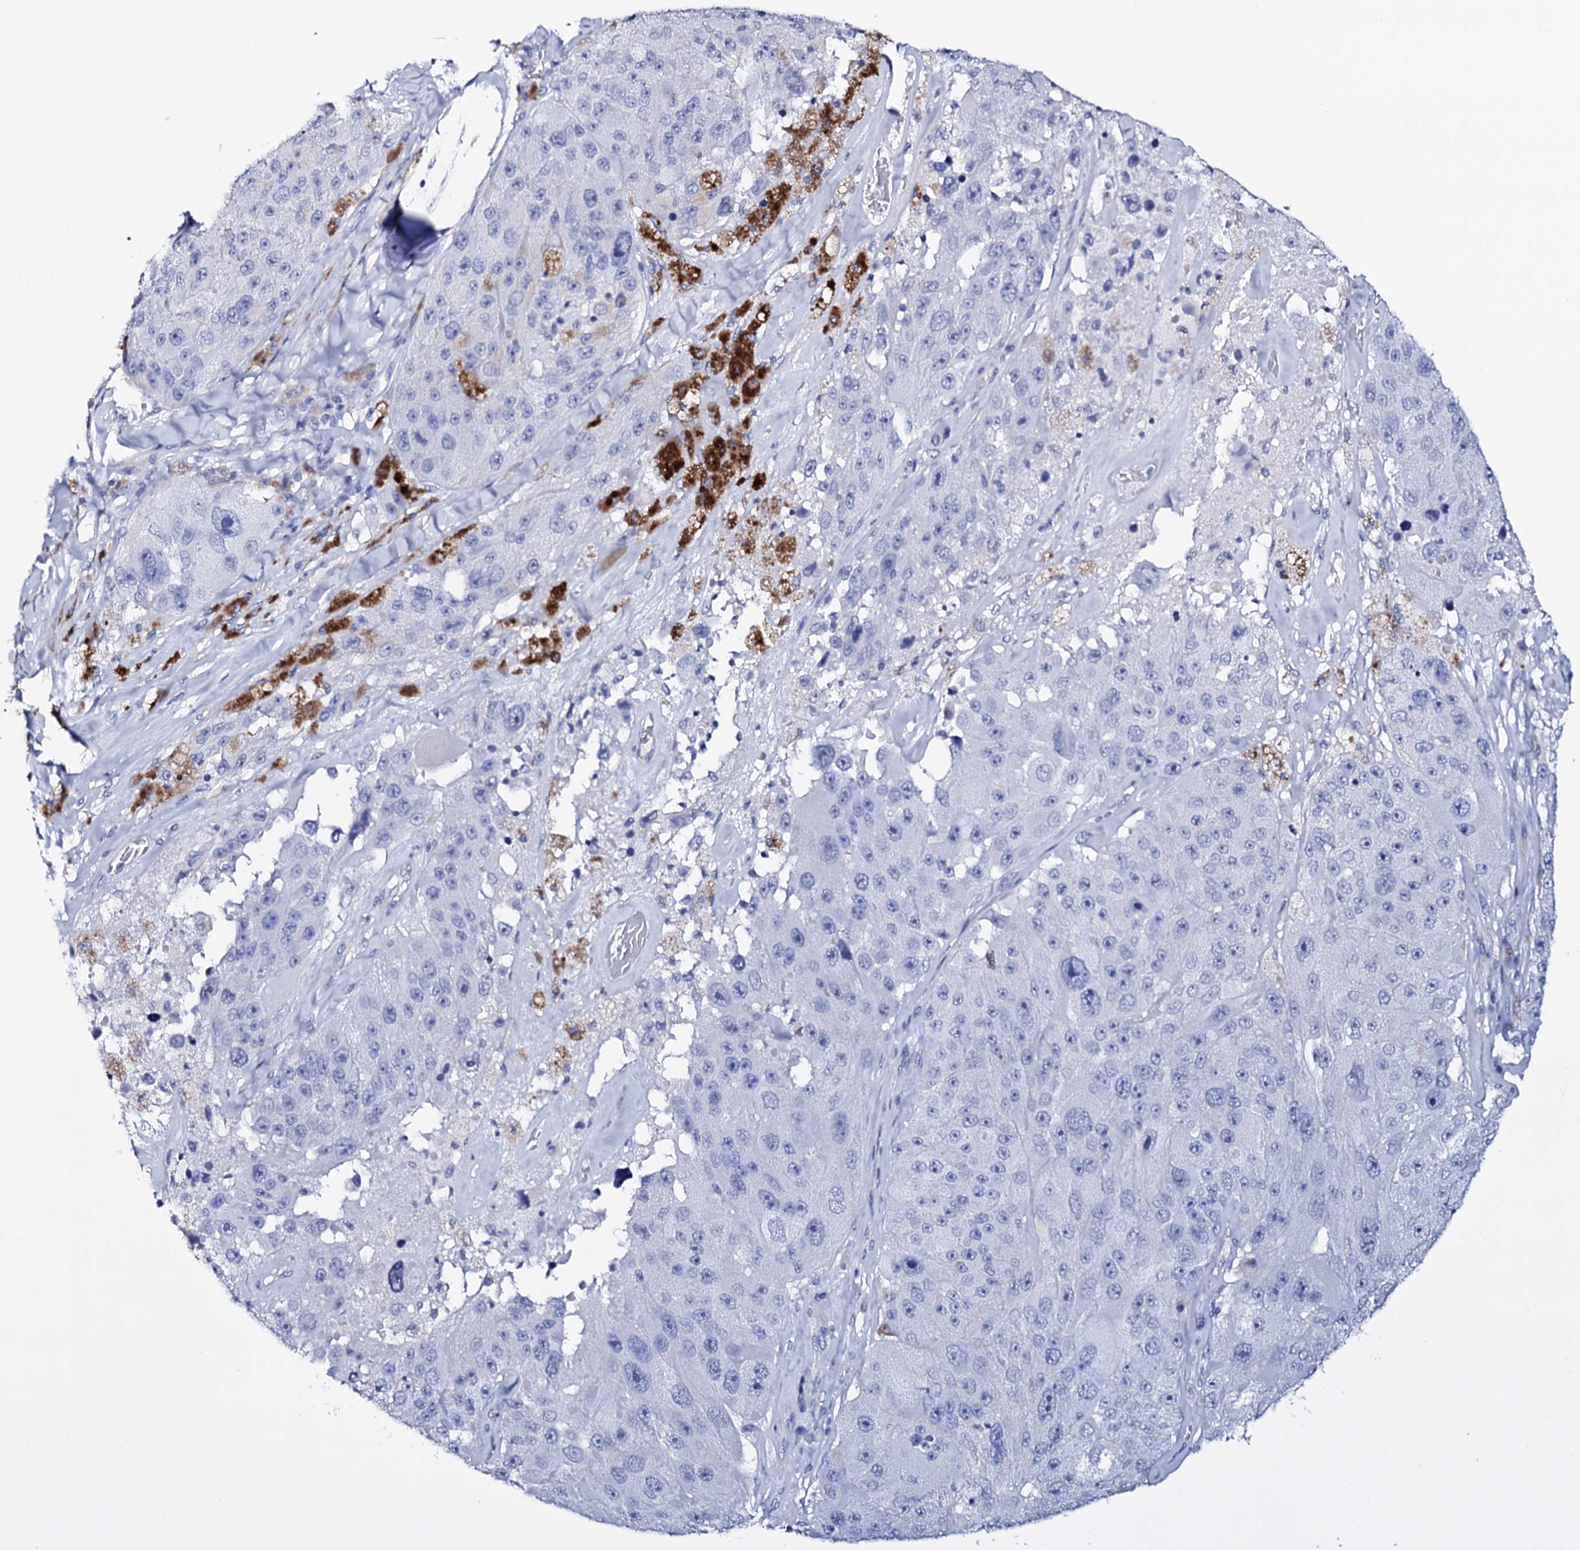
{"staining": {"intensity": "negative", "quantity": "none", "location": "none"}, "tissue": "melanoma", "cell_type": "Tumor cells", "image_type": "cancer", "snomed": [{"axis": "morphology", "description": "Malignant melanoma, Metastatic site"}, {"axis": "topography", "description": "Lymph node"}], "caption": "Tumor cells show no significant positivity in melanoma. The staining is performed using DAB brown chromogen with nuclei counter-stained in using hematoxylin.", "gene": "ITPRID2", "patient": {"sex": "male", "age": 62}}